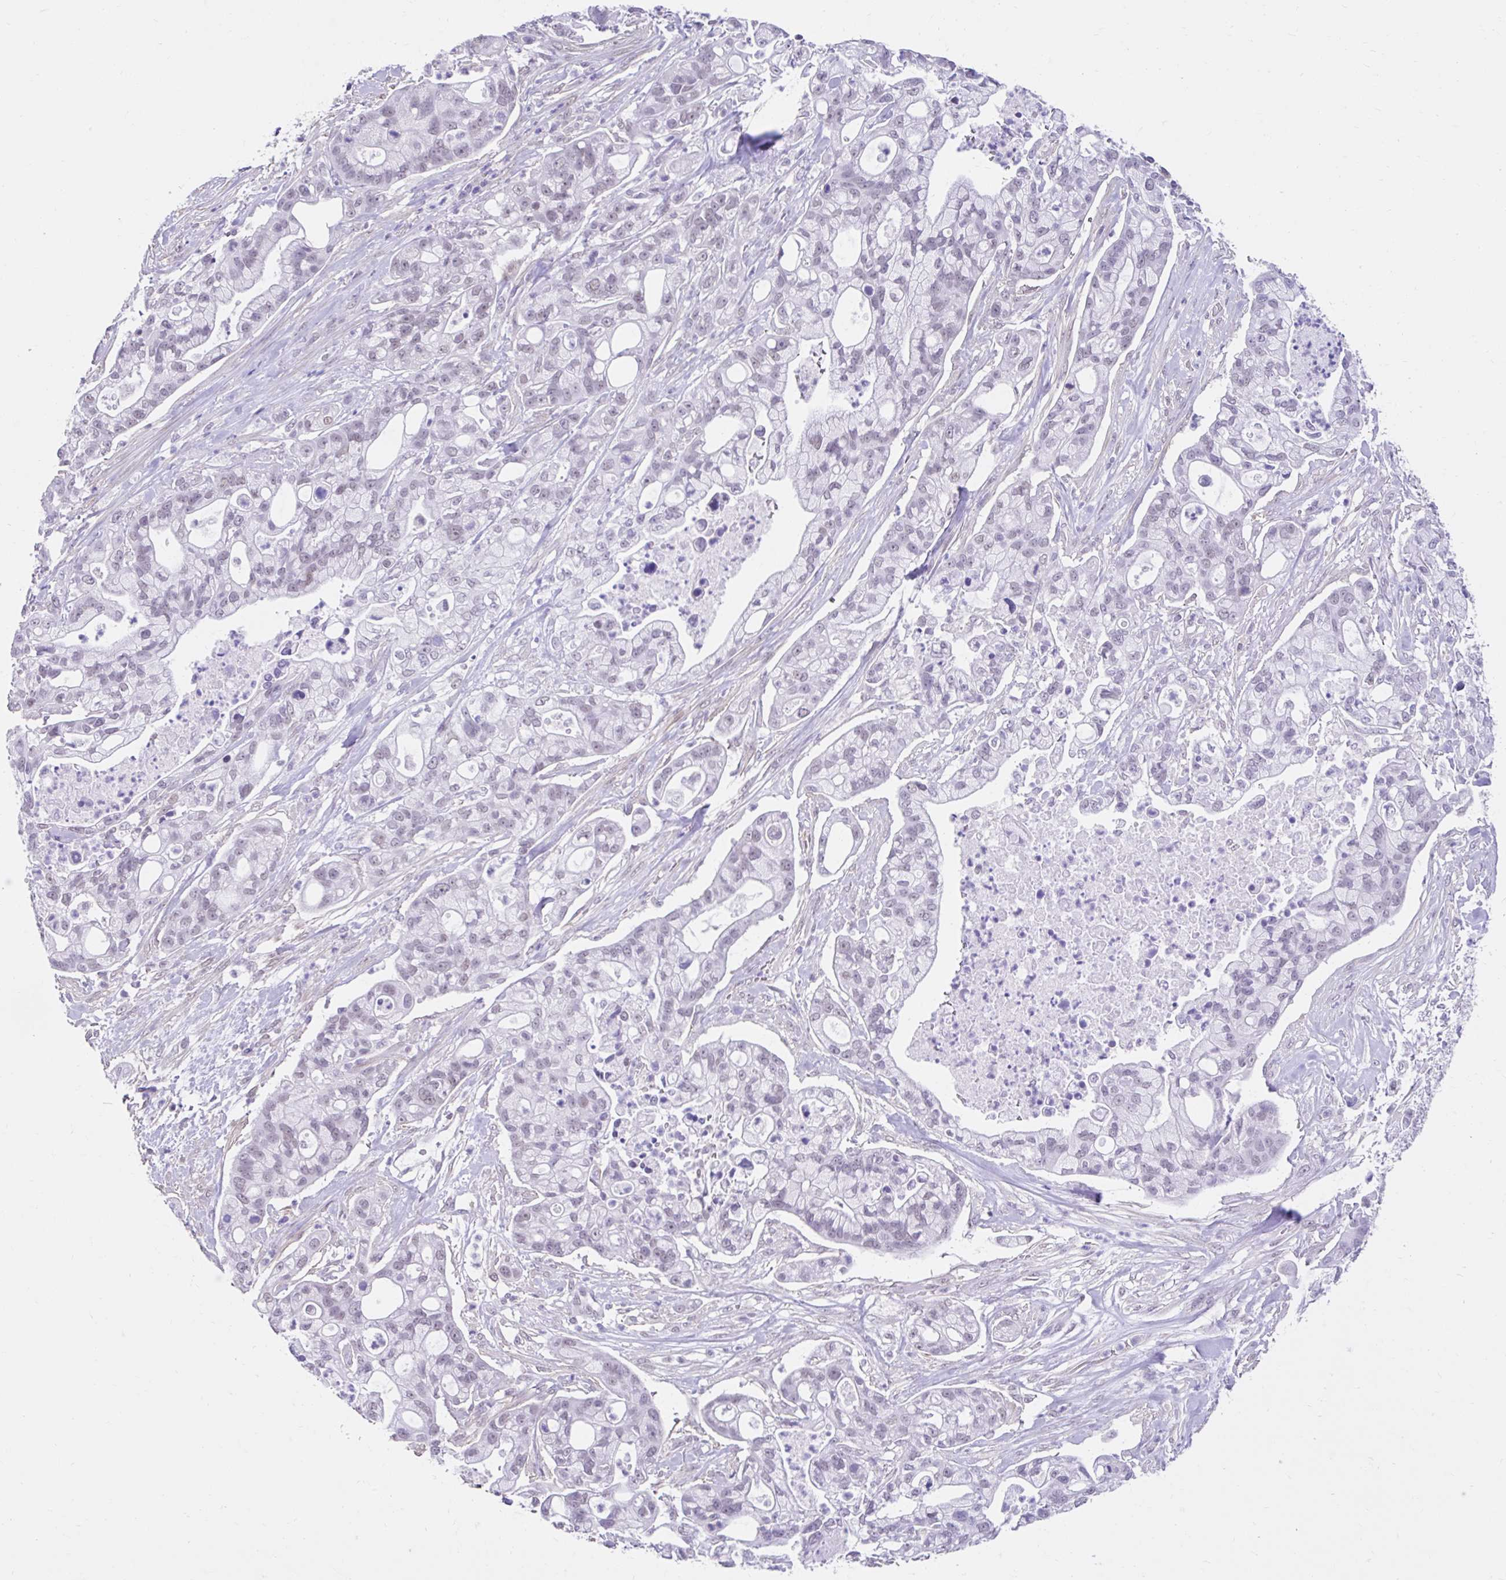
{"staining": {"intensity": "negative", "quantity": "none", "location": "none"}, "tissue": "pancreatic cancer", "cell_type": "Tumor cells", "image_type": "cancer", "snomed": [{"axis": "morphology", "description": "Adenocarcinoma, NOS"}, {"axis": "topography", "description": "Pancreas"}], "caption": "Immunohistochemistry (IHC) of adenocarcinoma (pancreatic) reveals no expression in tumor cells.", "gene": "DCAF17", "patient": {"sex": "female", "age": 69}}